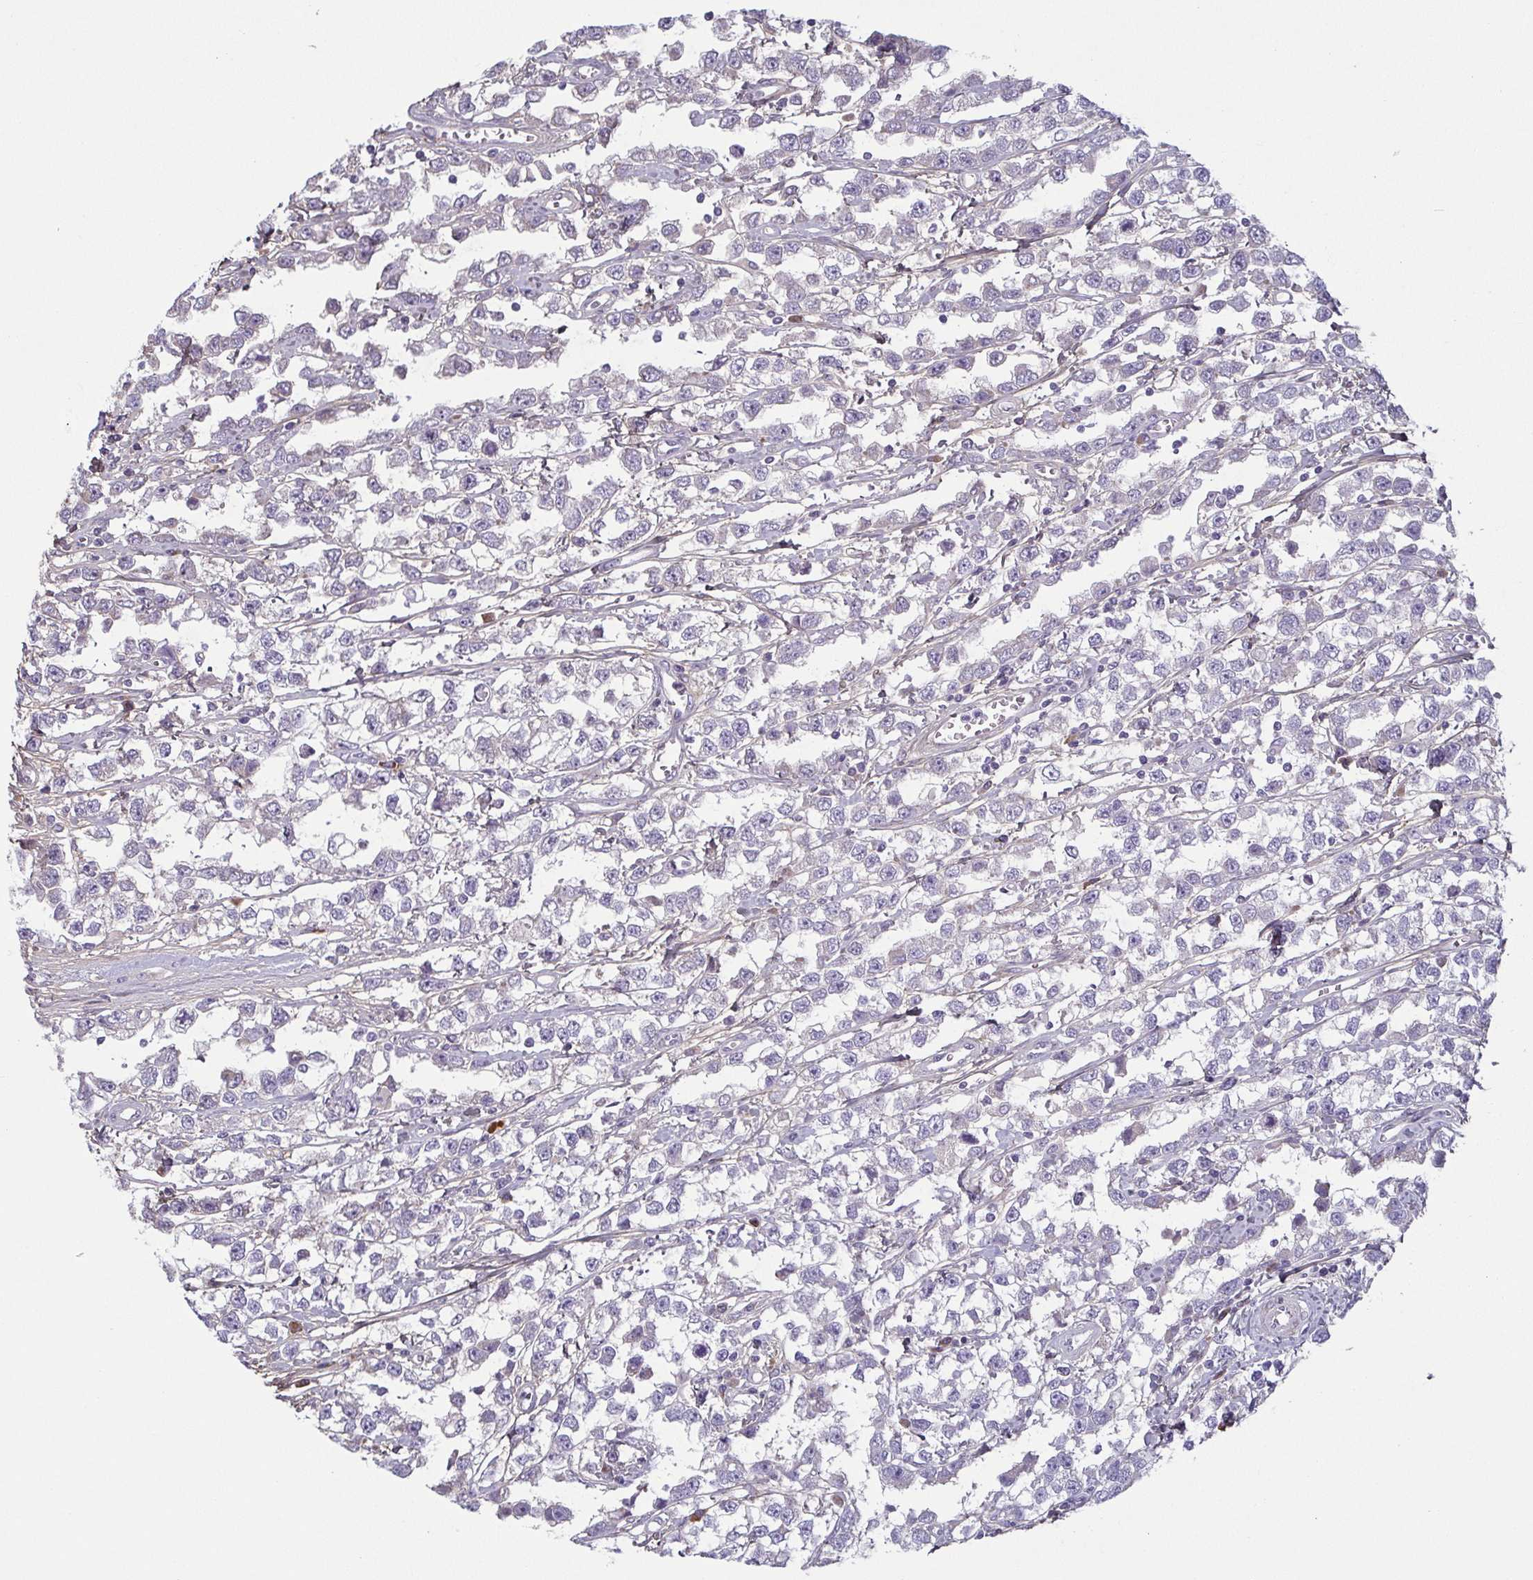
{"staining": {"intensity": "negative", "quantity": "none", "location": "none"}, "tissue": "testis cancer", "cell_type": "Tumor cells", "image_type": "cancer", "snomed": [{"axis": "morphology", "description": "Seminoma, NOS"}, {"axis": "topography", "description": "Testis"}], "caption": "High power microscopy micrograph of an immunohistochemistry (IHC) photomicrograph of seminoma (testis), revealing no significant positivity in tumor cells.", "gene": "ECM1", "patient": {"sex": "male", "age": 34}}